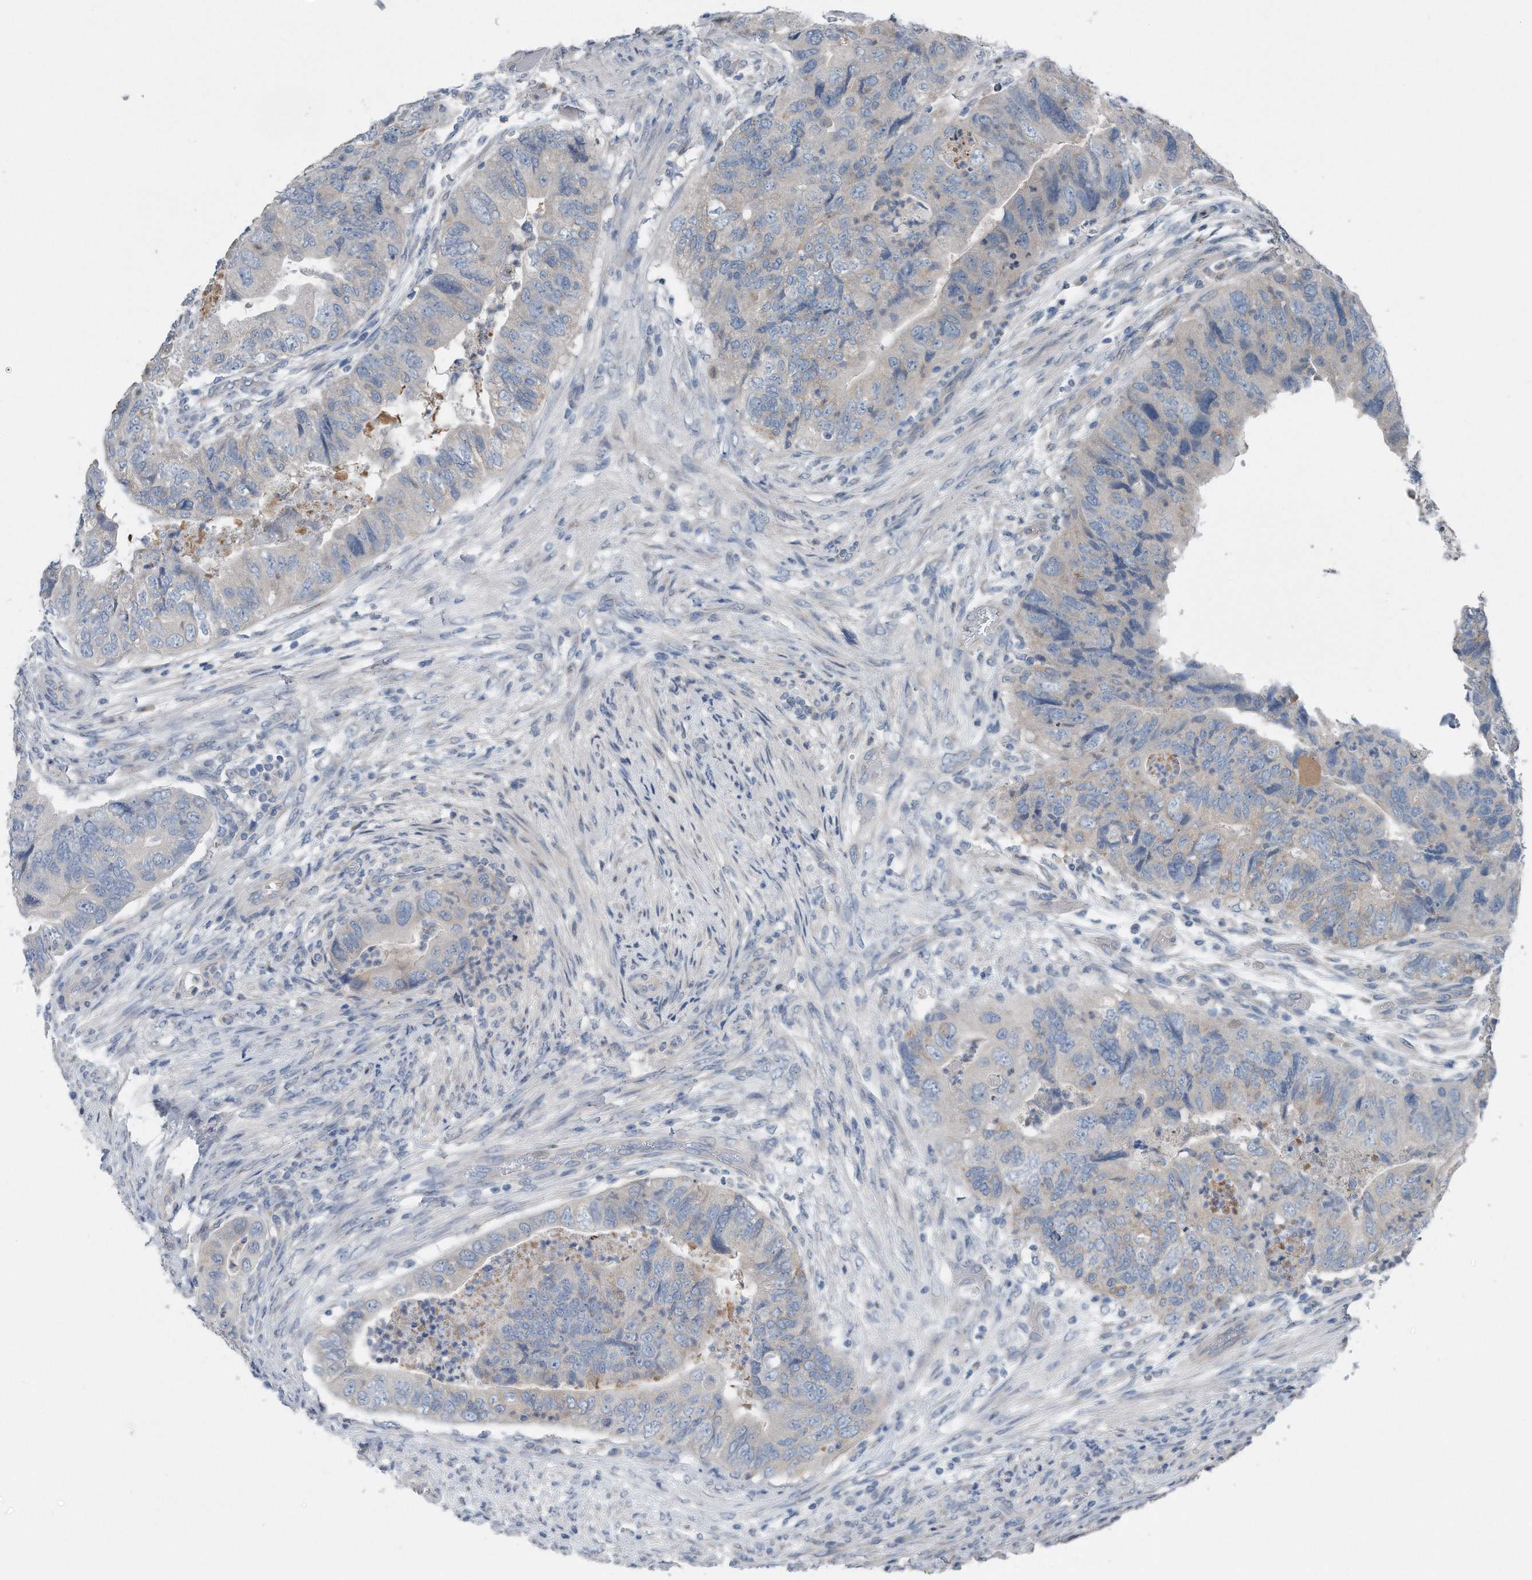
{"staining": {"intensity": "negative", "quantity": "none", "location": "none"}, "tissue": "colorectal cancer", "cell_type": "Tumor cells", "image_type": "cancer", "snomed": [{"axis": "morphology", "description": "Adenocarcinoma, NOS"}, {"axis": "topography", "description": "Rectum"}], "caption": "High power microscopy micrograph of an immunohistochemistry (IHC) histopathology image of colorectal cancer (adenocarcinoma), revealing no significant expression in tumor cells. (Brightfield microscopy of DAB (3,3'-diaminobenzidine) immunohistochemistry (IHC) at high magnification).", "gene": "YRDC", "patient": {"sex": "male", "age": 63}}